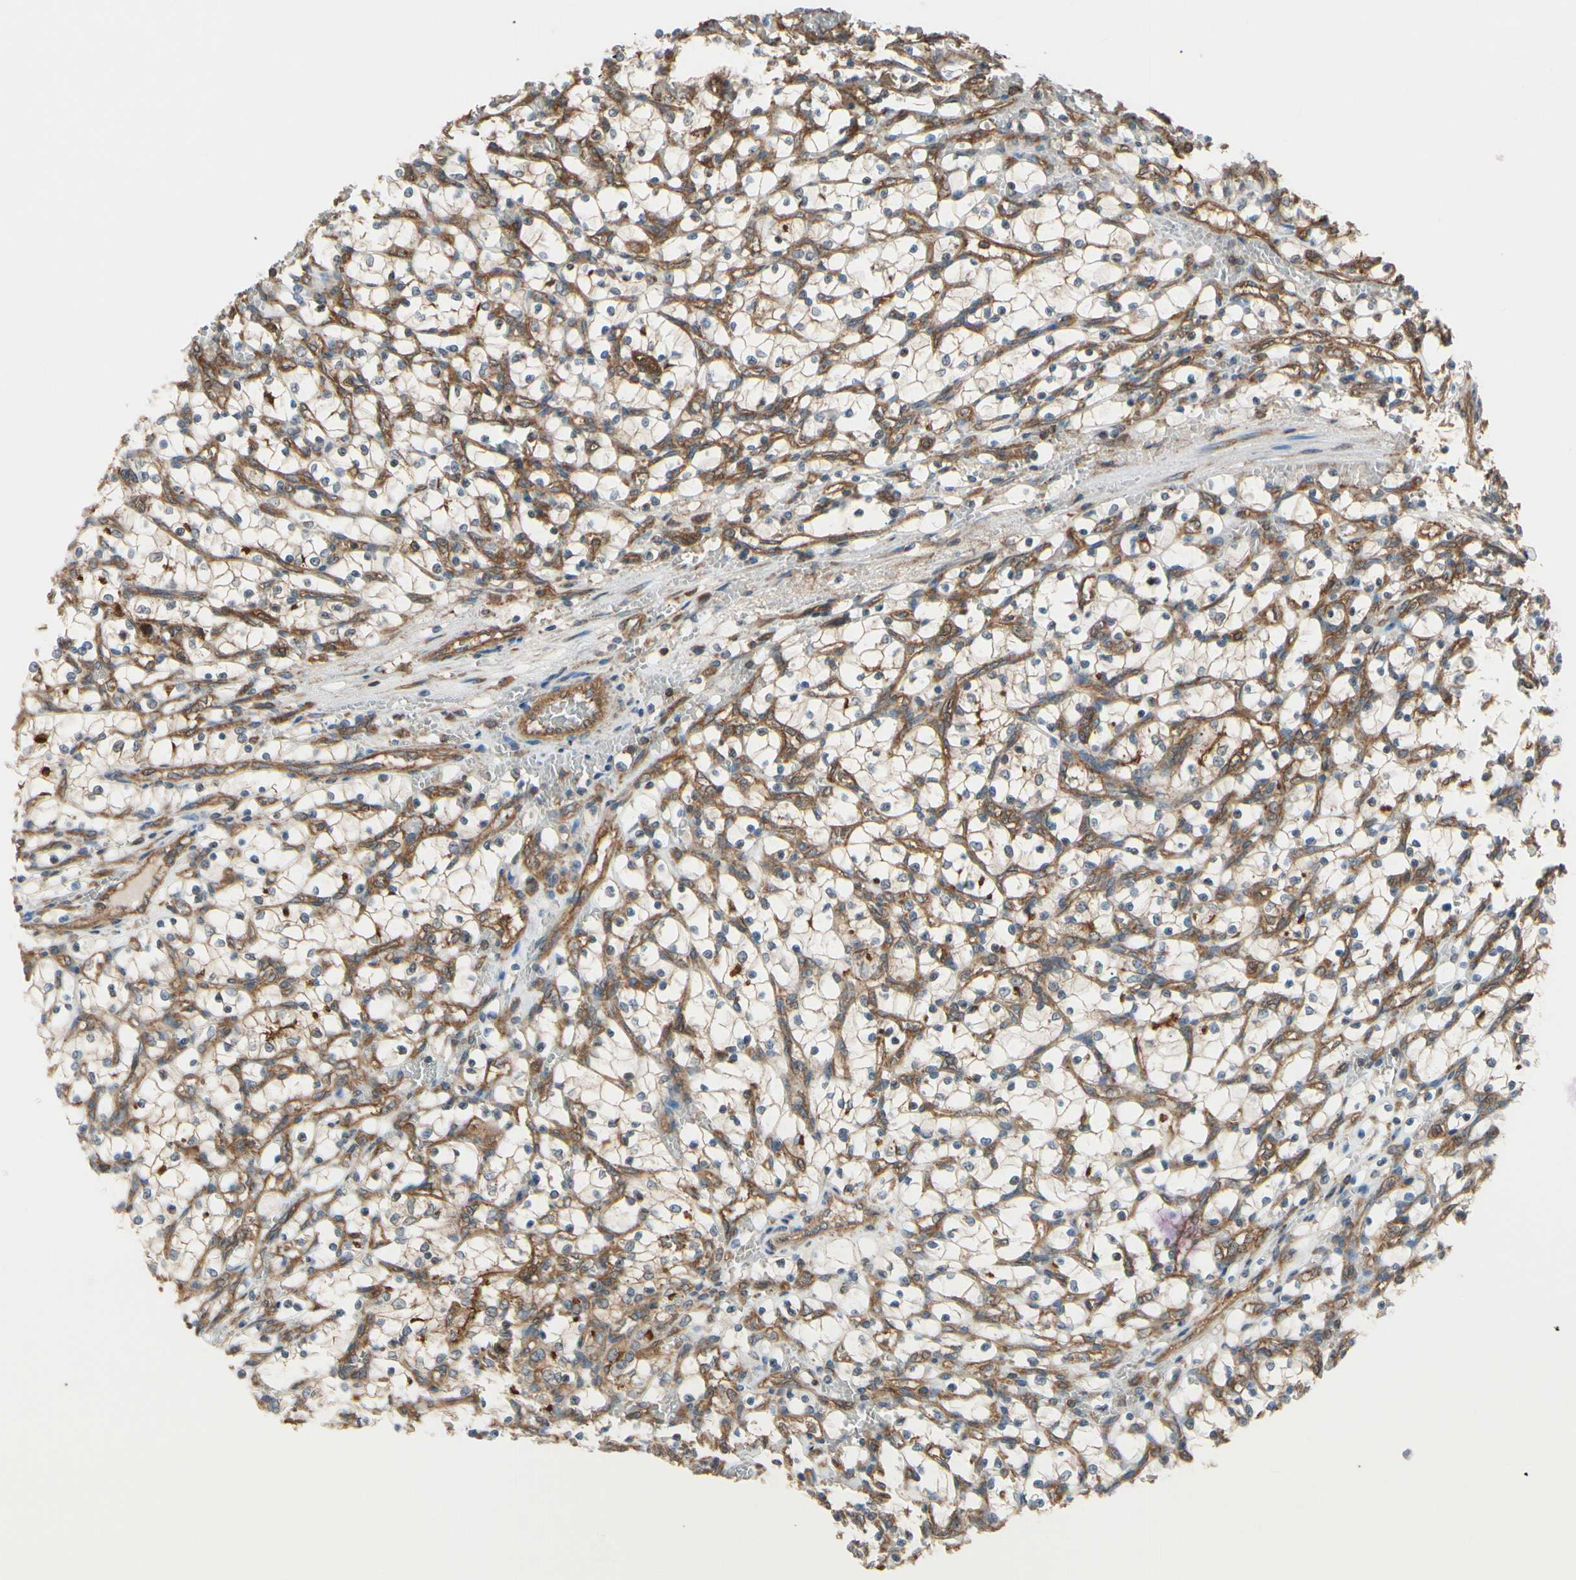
{"staining": {"intensity": "moderate", "quantity": ">75%", "location": "cytoplasmic/membranous"}, "tissue": "renal cancer", "cell_type": "Tumor cells", "image_type": "cancer", "snomed": [{"axis": "morphology", "description": "Adenocarcinoma, NOS"}, {"axis": "topography", "description": "Kidney"}], "caption": "The immunohistochemical stain highlights moderate cytoplasmic/membranous positivity in tumor cells of renal cancer tissue.", "gene": "EPS15", "patient": {"sex": "female", "age": 69}}